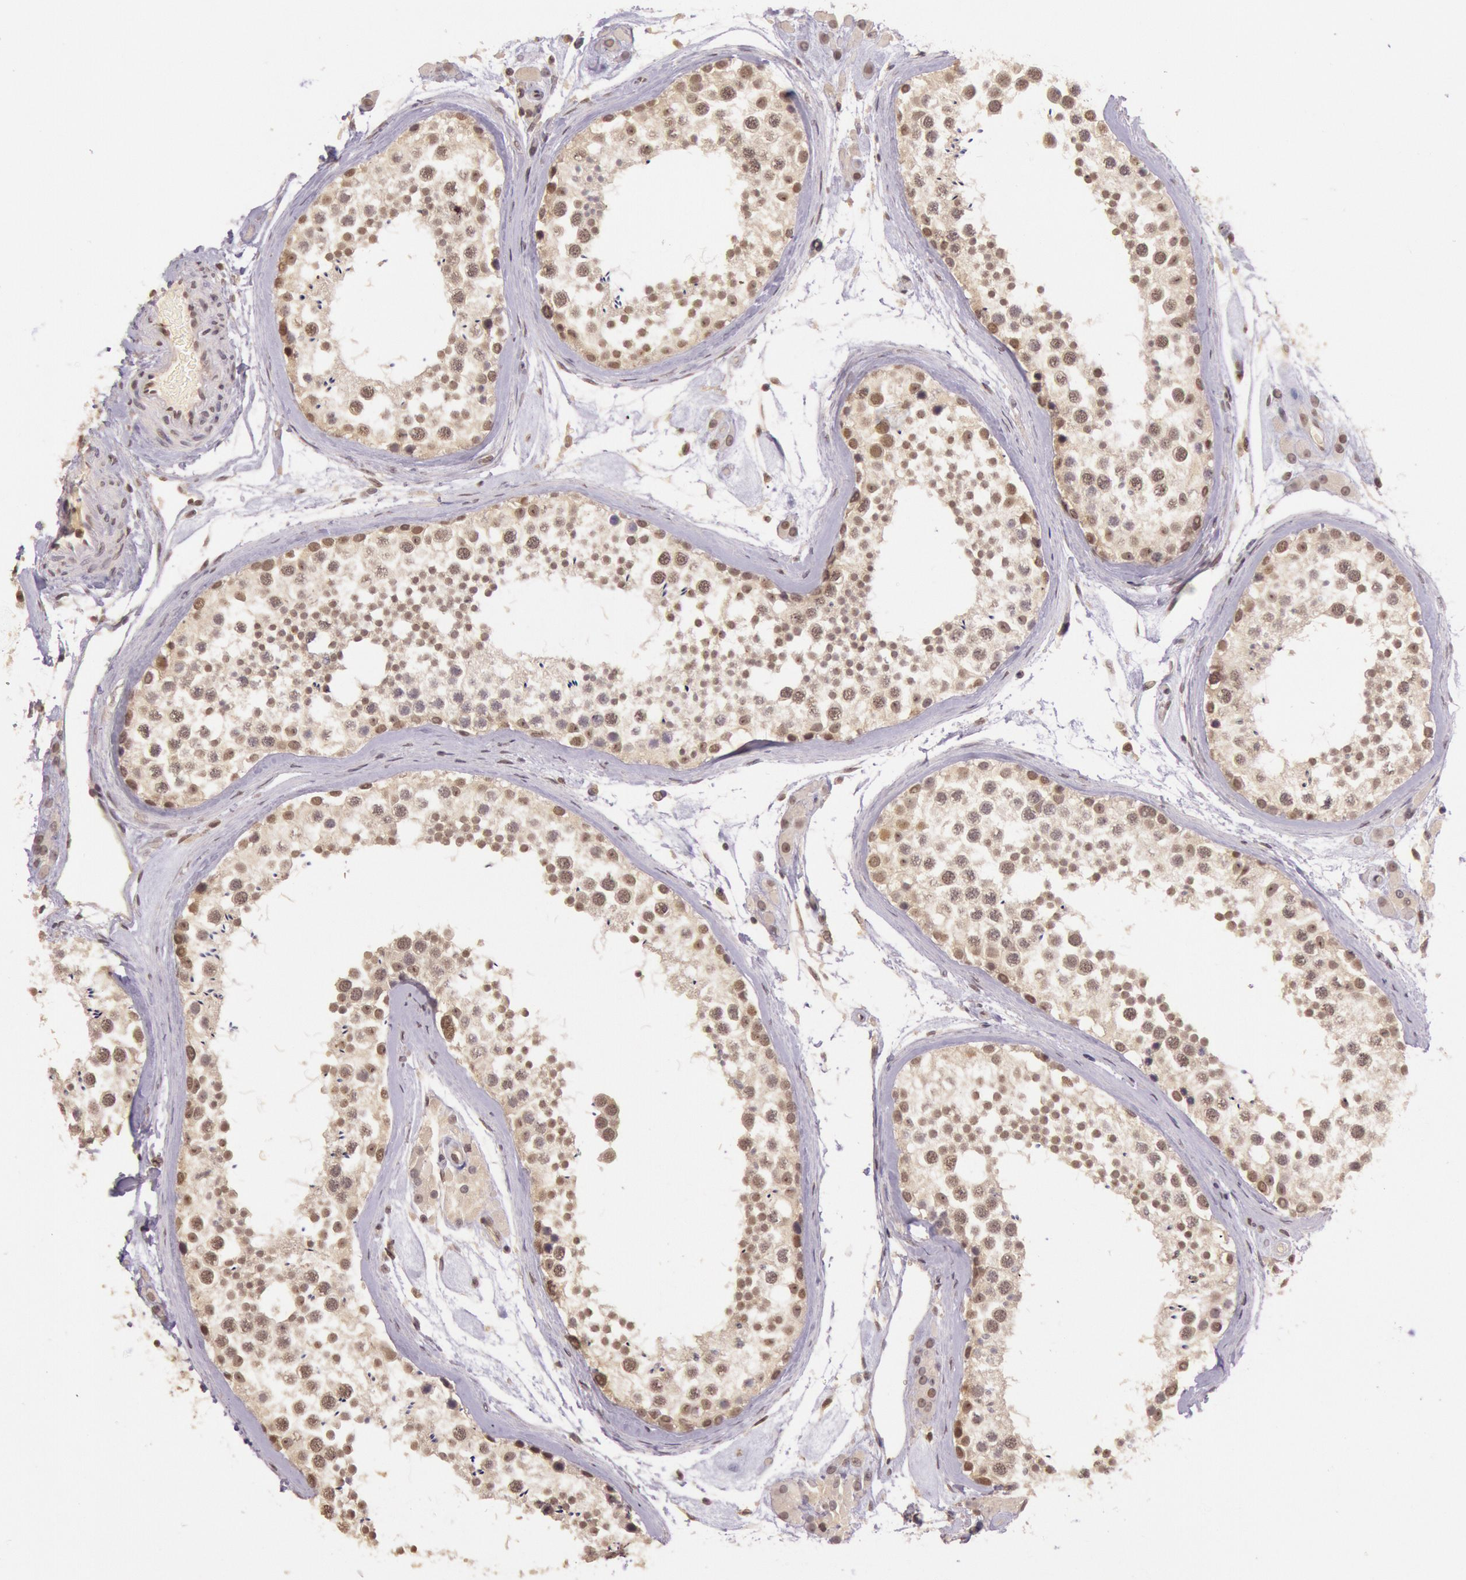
{"staining": {"intensity": "moderate", "quantity": ">75%", "location": "nuclear"}, "tissue": "testis", "cell_type": "Cells in seminiferous ducts", "image_type": "normal", "snomed": [{"axis": "morphology", "description": "Normal tissue, NOS"}, {"axis": "topography", "description": "Testis"}], "caption": "Immunohistochemical staining of benign testis shows medium levels of moderate nuclear staining in about >75% of cells in seminiferous ducts. The staining was performed using DAB (3,3'-diaminobenzidine), with brown indicating positive protein expression. Nuclei are stained blue with hematoxylin.", "gene": "RTL10", "patient": {"sex": "male", "age": 46}}